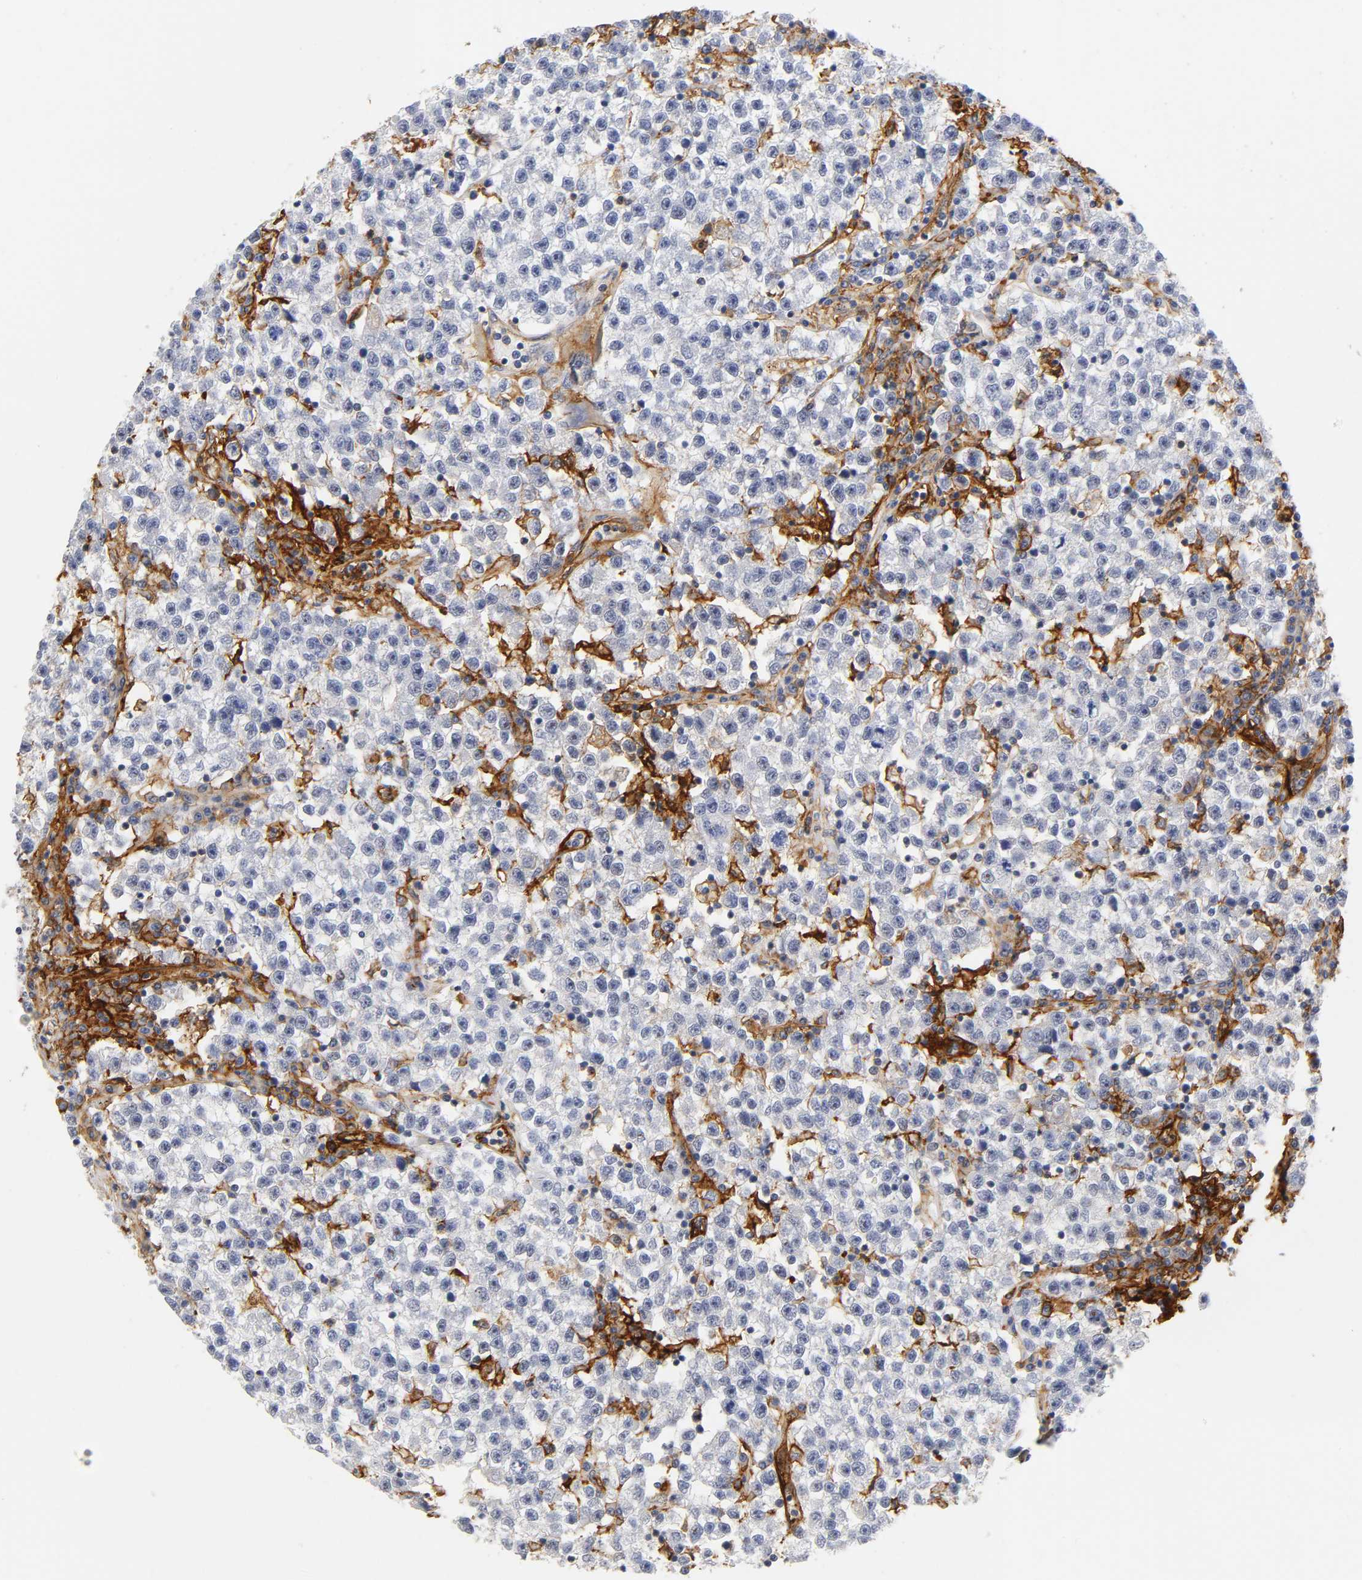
{"staining": {"intensity": "negative", "quantity": "none", "location": "none"}, "tissue": "testis cancer", "cell_type": "Tumor cells", "image_type": "cancer", "snomed": [{"axis": "morphology", "description": "Seminoma, NOS"}, {"axis": "topography", "description": "Testis"}], "caption": "Tumor cells are negative for protein expression in human testis cancer.", "gene": "ICAM1", "patient": {"sex": "male", "age": 22}}